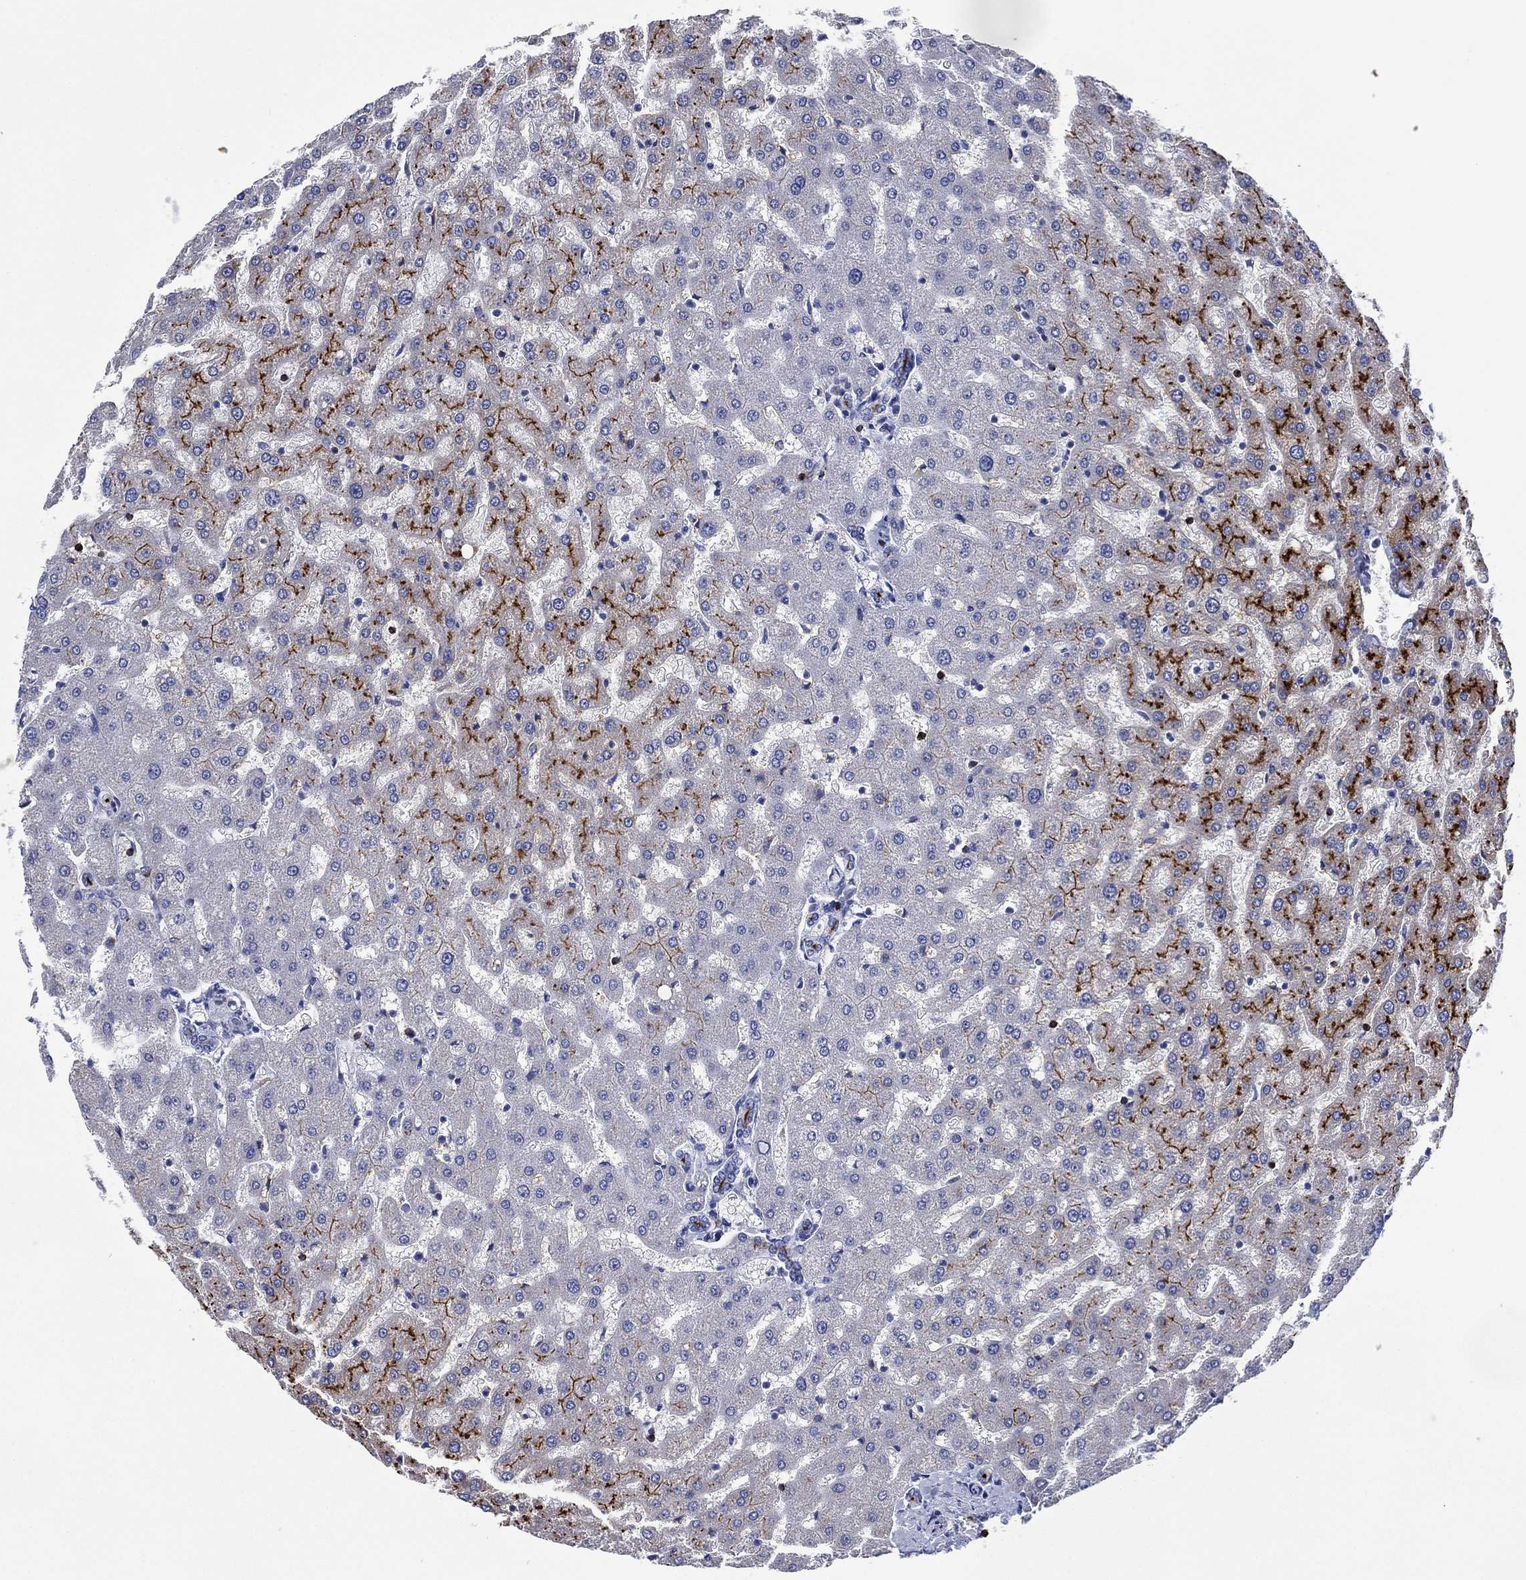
{"staining": {"intensity": "negative", "quantity": "none", "location": "none"}, "tissue": "liver", "cell_type": "Cholangiocytes", "image_type": "normal", "snomed": [{"axis": "morphology", "description": "Normal tissue, NOS"}, {"axis": "topography", "description": "Liver"}], "caption": "Photomicrograph shows no significant protein expression in cholangiocytes of benign liver. (DAB IHC with hematoxylin counter stain).", "gene": "DPP4", "patient": {"sex": "female", "age": 50}}